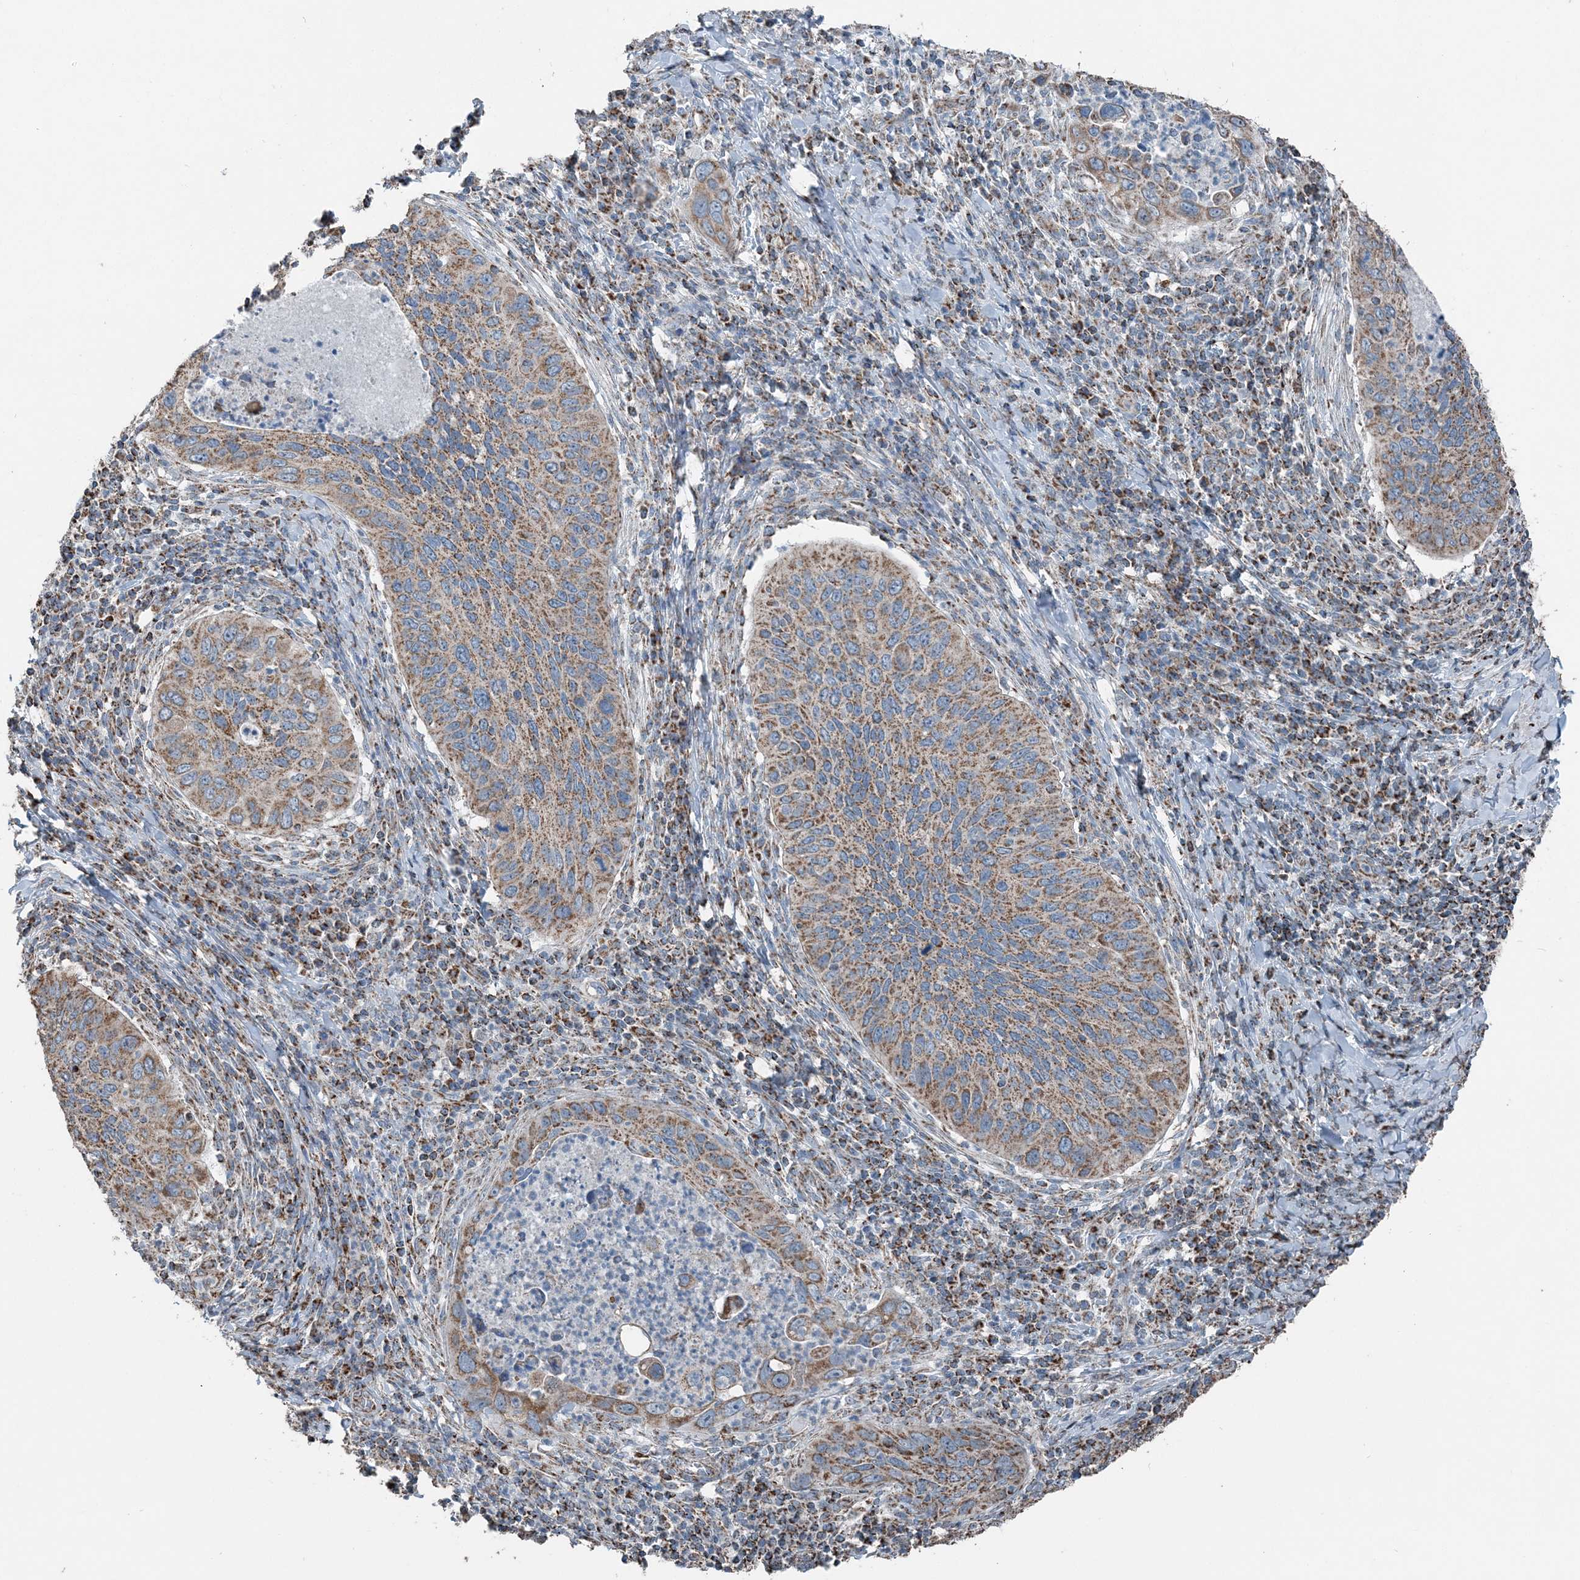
{"staining": {"intensity": "moderate", "quantity": ">75%", "location": "cytoplasmic/membranous"}, "tissue": "cervical cancer", "cell_type": "Tumor cells", "image_type": "cancer", "snomed": [{"axis": "morphology", "description": "Squamous cell carcinoma, NOS"}, {"axis": "topography", "description": "Cervix"}], "caption": "Approximately >75% of tumor cells in human cervical cancer (squamous cell carcinoma) reveal moderate cytoplasmic/membranous protein staining as visualized by brown immunohistochemical staining.", "gene": "SUCLG1", "patient": {"sex": "female", "age": 38}}